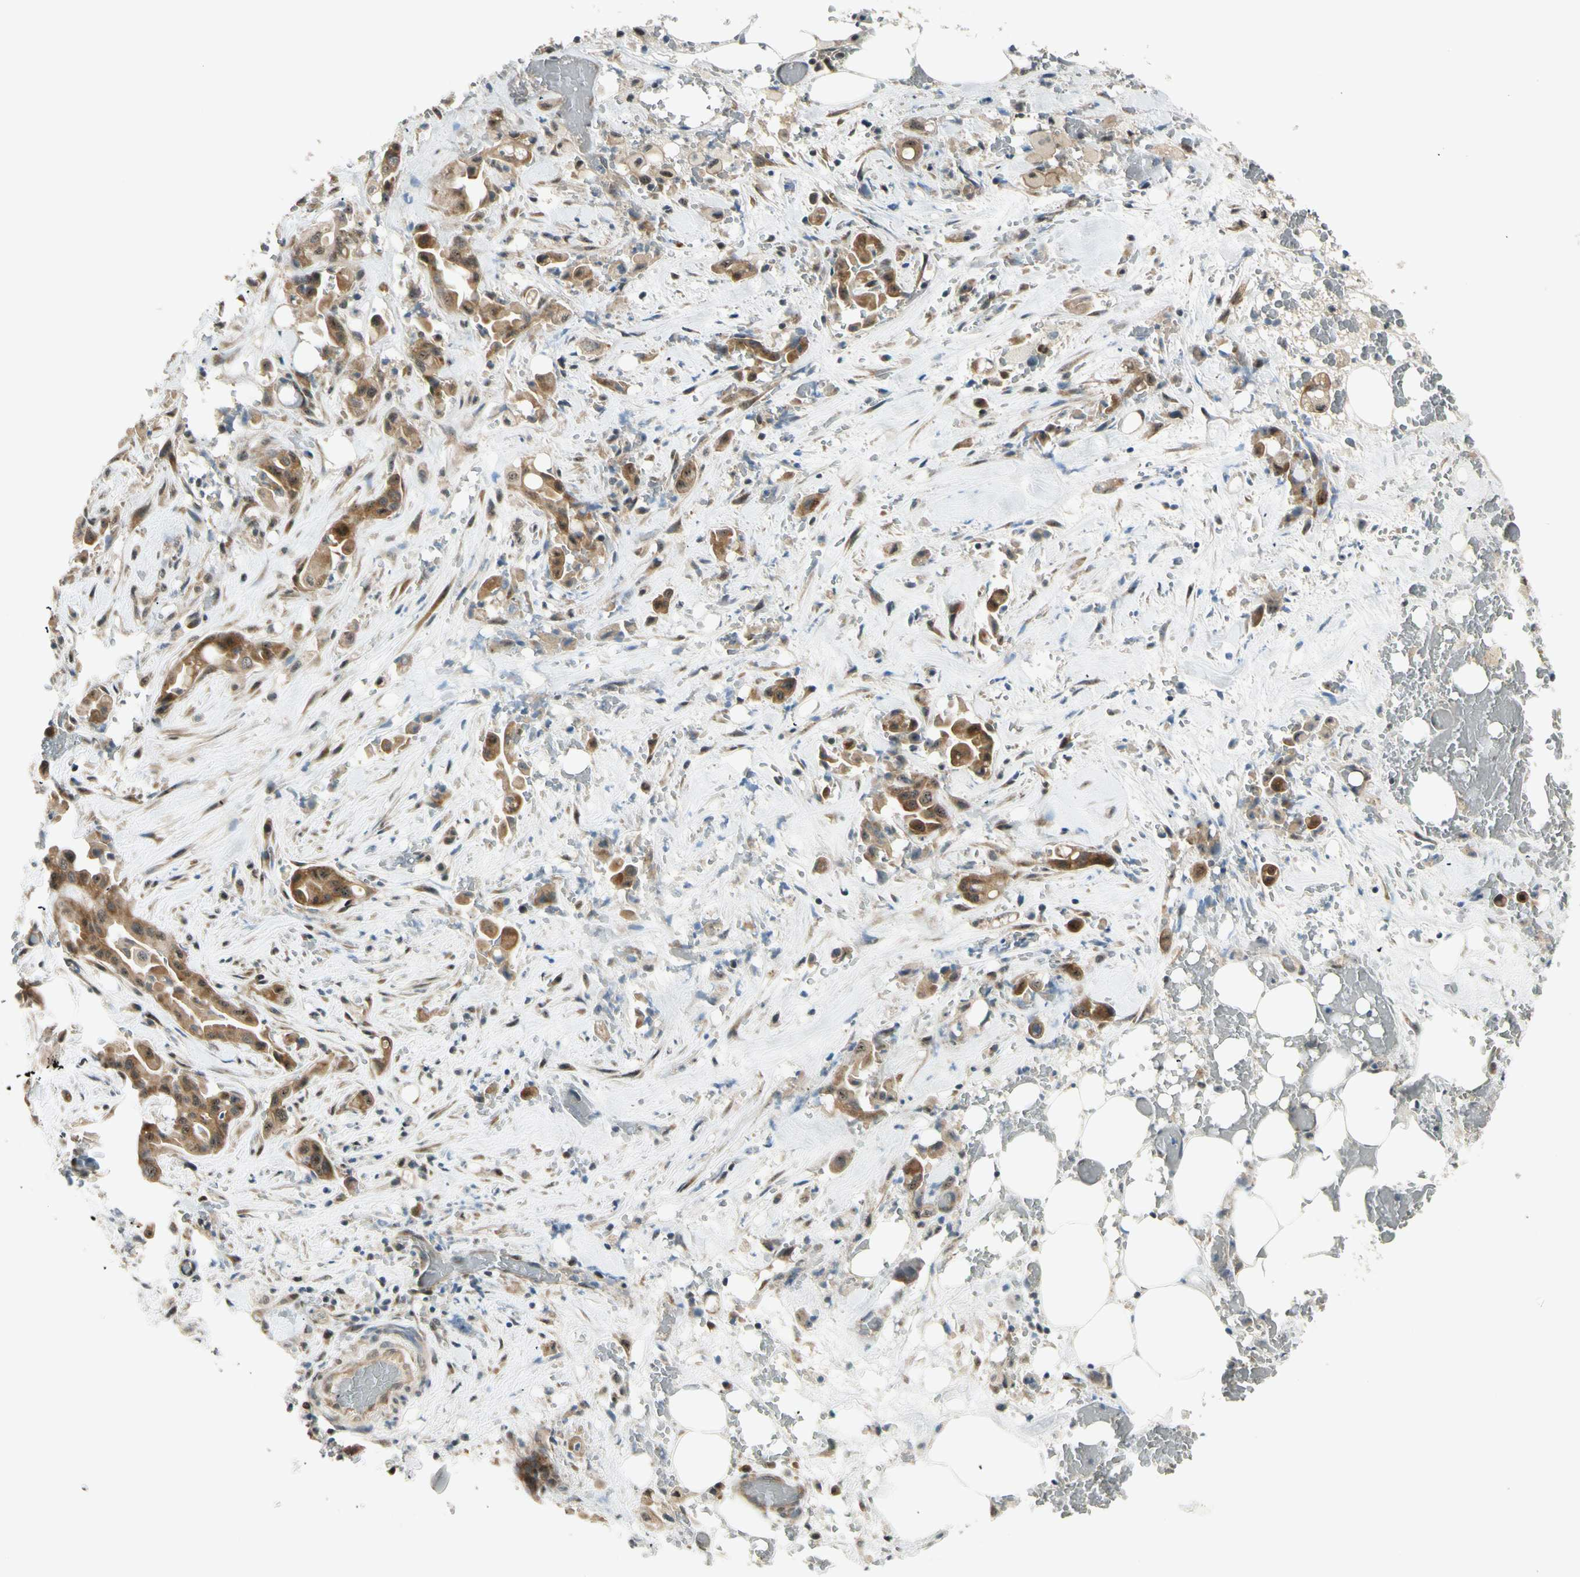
{"staining": {"intensity": "moderate", "quantity": ">75%", "location": "cytoplasmic/membranous"}, "tissue": "liver cancer", "cell_type": "Tumor cells", "image_type": "cancer", "snomed": [{"axis": "morphology", "description": "Cholangiocarcinoma"}, {"axis": "topography", "description": "Liver"}], "caption": "Immunohistochemistry (DAB) staining of human liver cholangiocarcinoma exhibits moderate cytoplasmic/membranous protein expression in about >75% of tumor cells.", "gene": "MCPH1", "patient": {"sex": "female", "age": 68}}